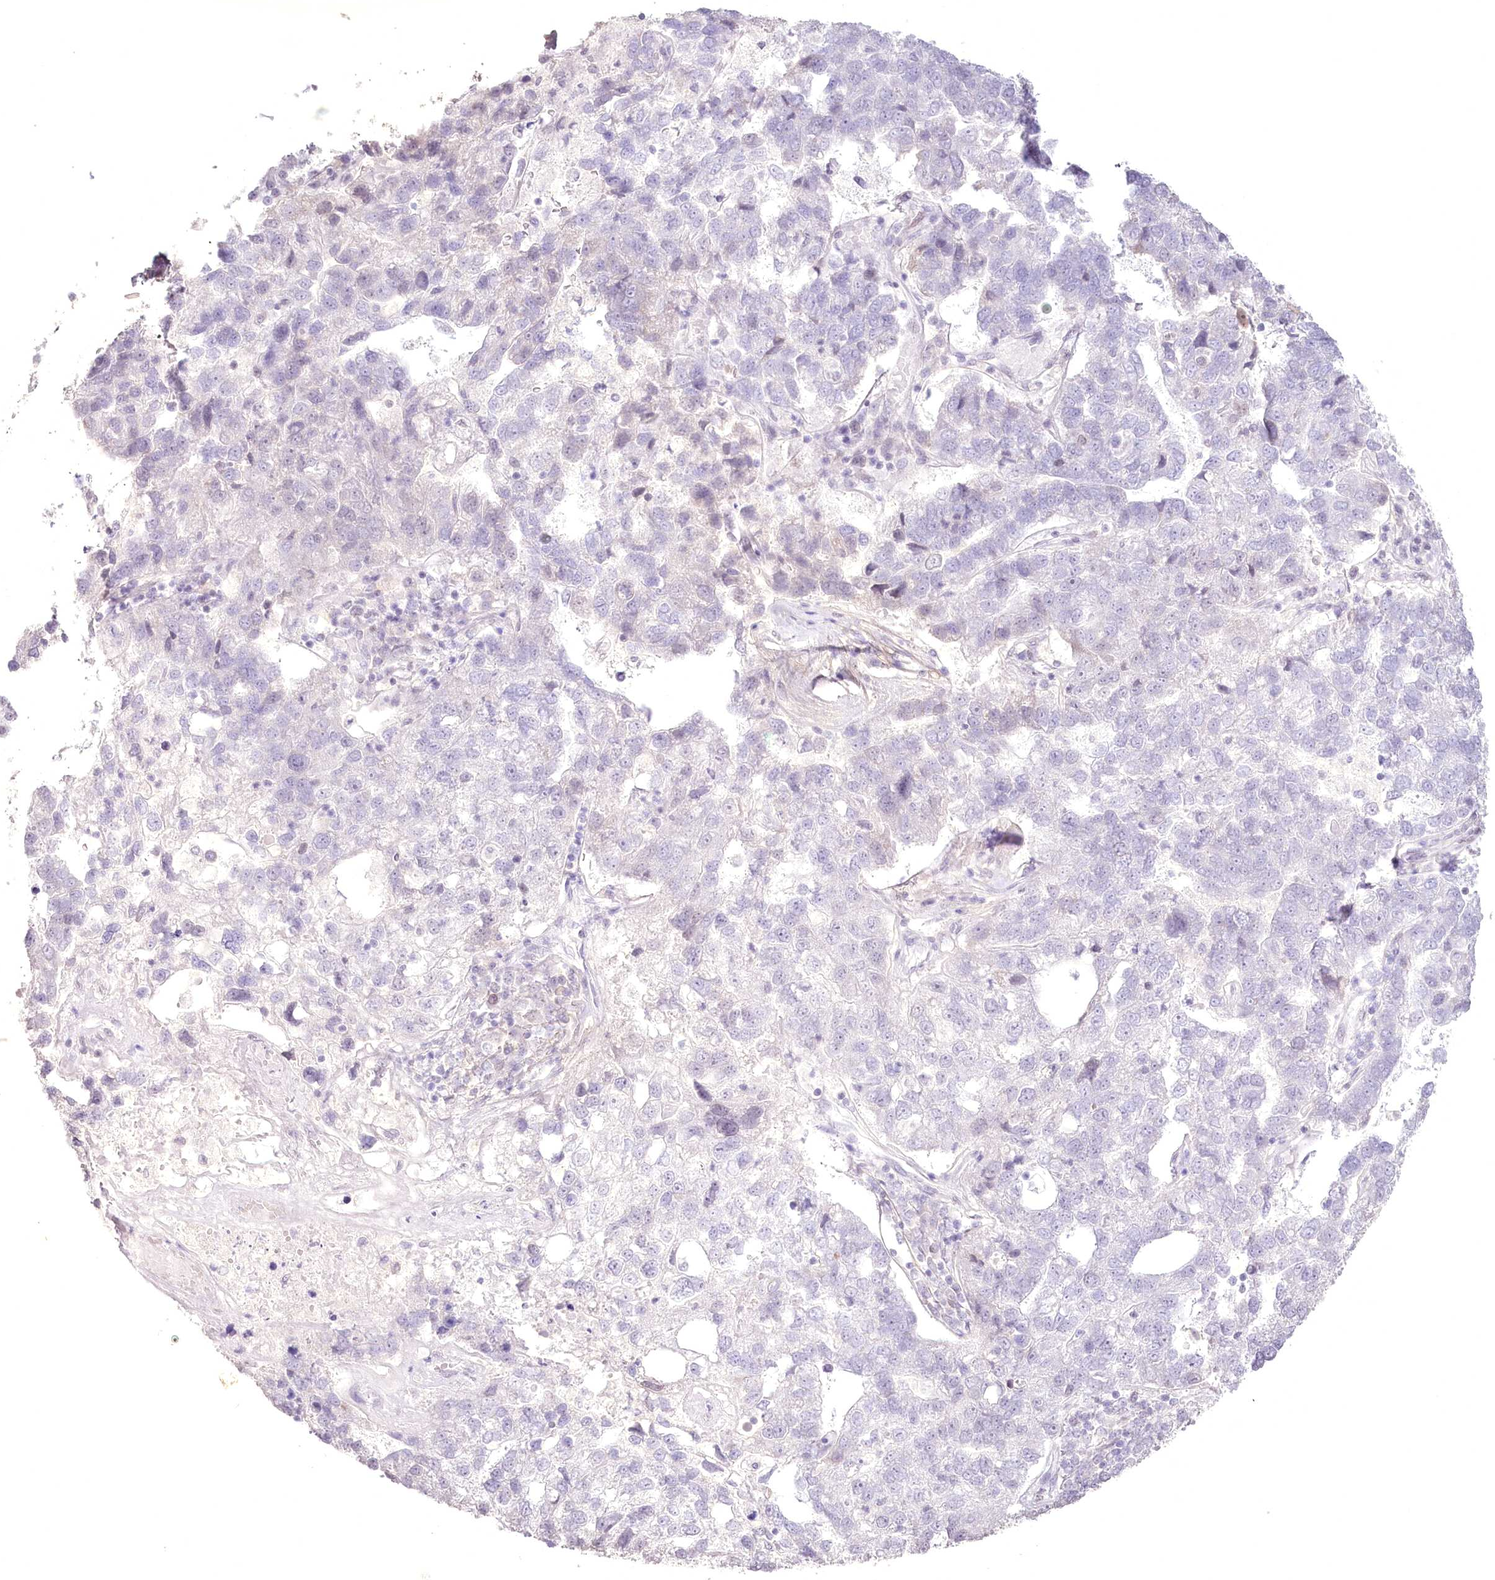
{"staining": {"intensity": "negative", "quantity": "none", "location": "none"}, "tissue": "pancreatic cancer", "cell_type": "Tumor cells", "image_type": "cancer", "snomed": [{"axis": "morphology", "description": "Adenocarcinoma, NOS"}, {"axis": "topography", "description": "Pancreas"}], "caption": "Protein analysis of adenocarcinoma (pancreatic) demonstrates no significant staining in tumor cells.", "gene": "SLC39A10", "patient": {"sex": "female", "age": 61}}